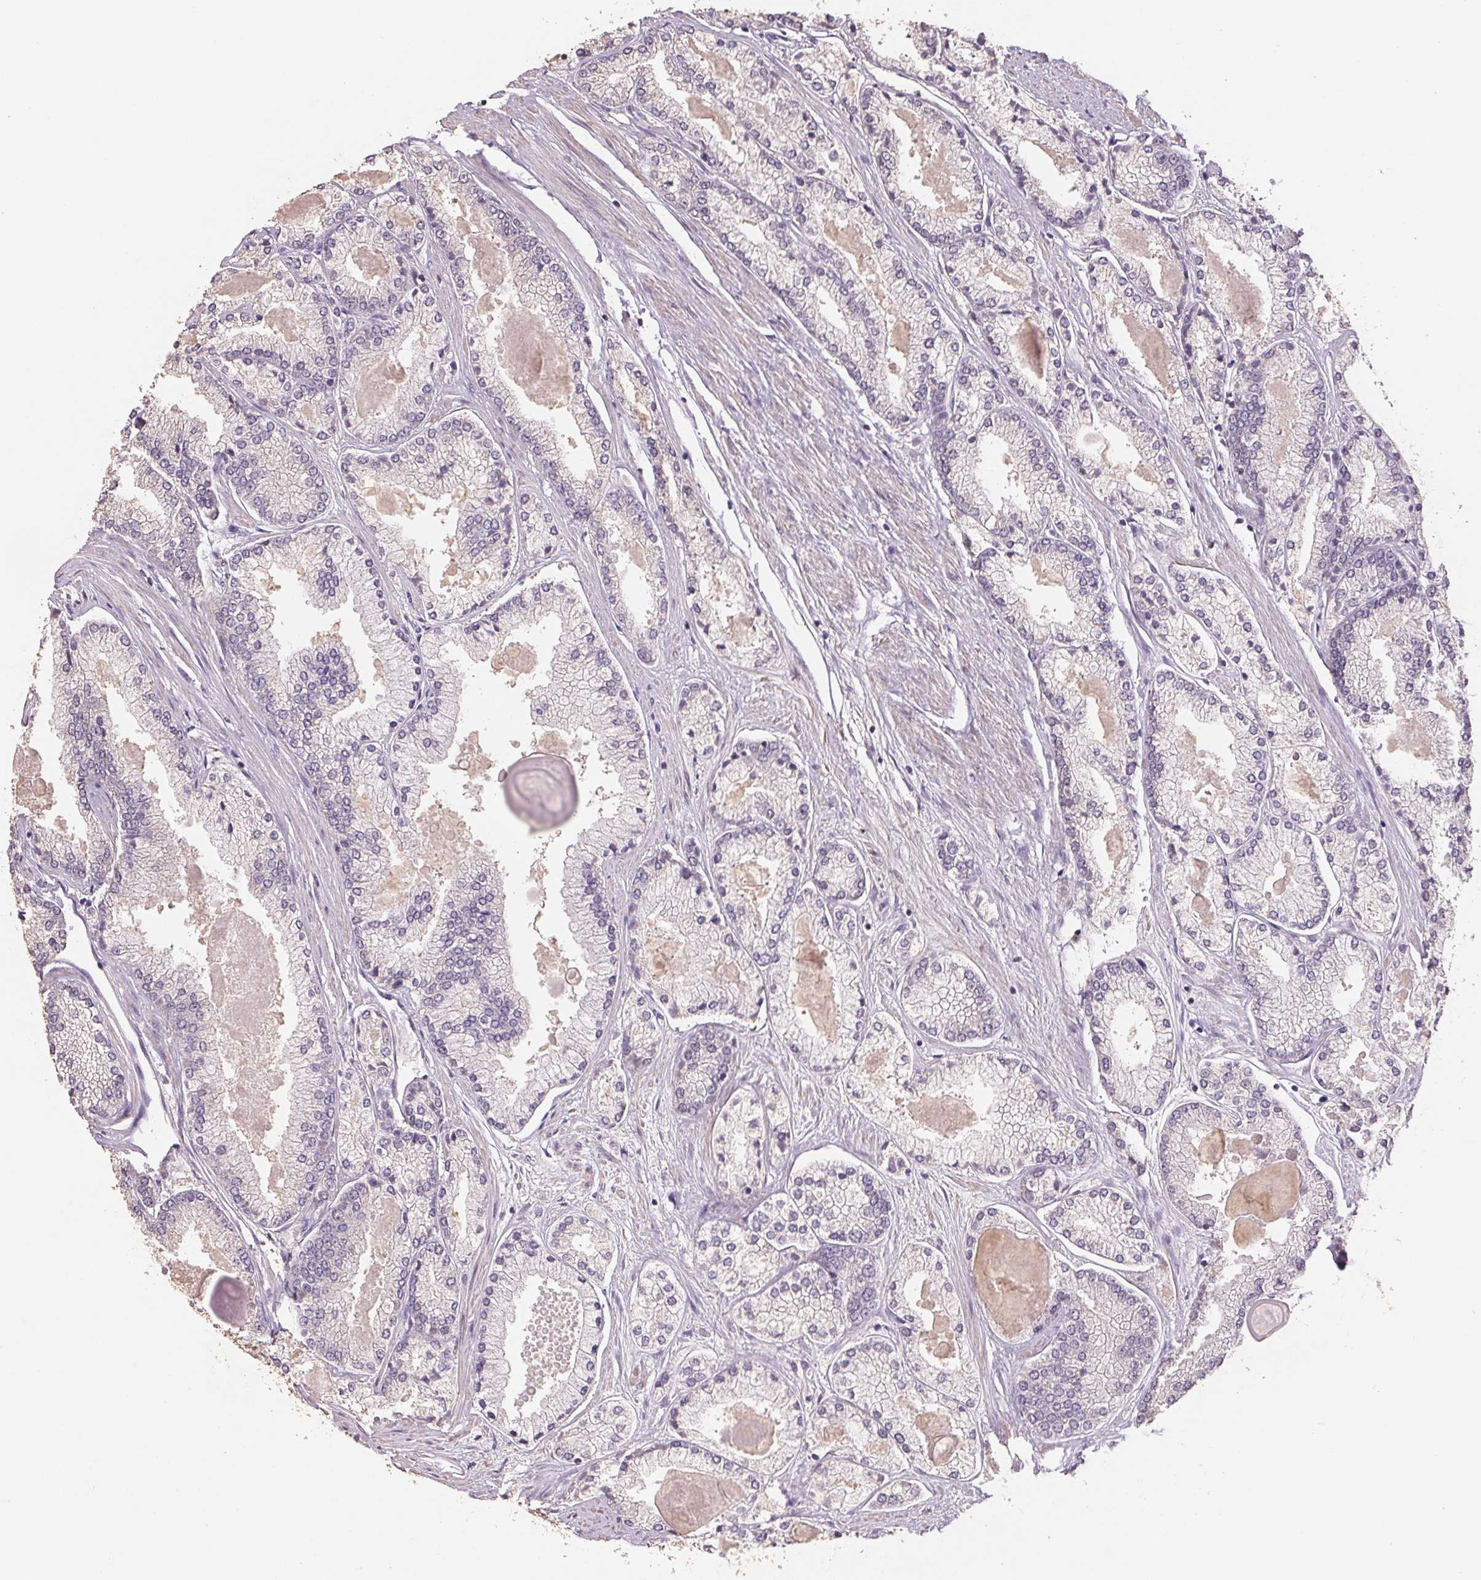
{"staining": {"intensity": "negative", "quantity": "none", "location": "none"}, "tissue": "prostate cancer", "cell_type": "Tumor cells", "image_type": "cancer", "snomed": [{"axis": "morphology", "description": "Adenocarcinoma, High grade"}, {"axis": "topography", "description": "Prostate"}], "caption": "The micrograph exhibits no staining of tumor cells in prostate adenocarcinoma (high-grade).", "gene": "CENPF", "patient": {"sex": "male", "age": 68}}